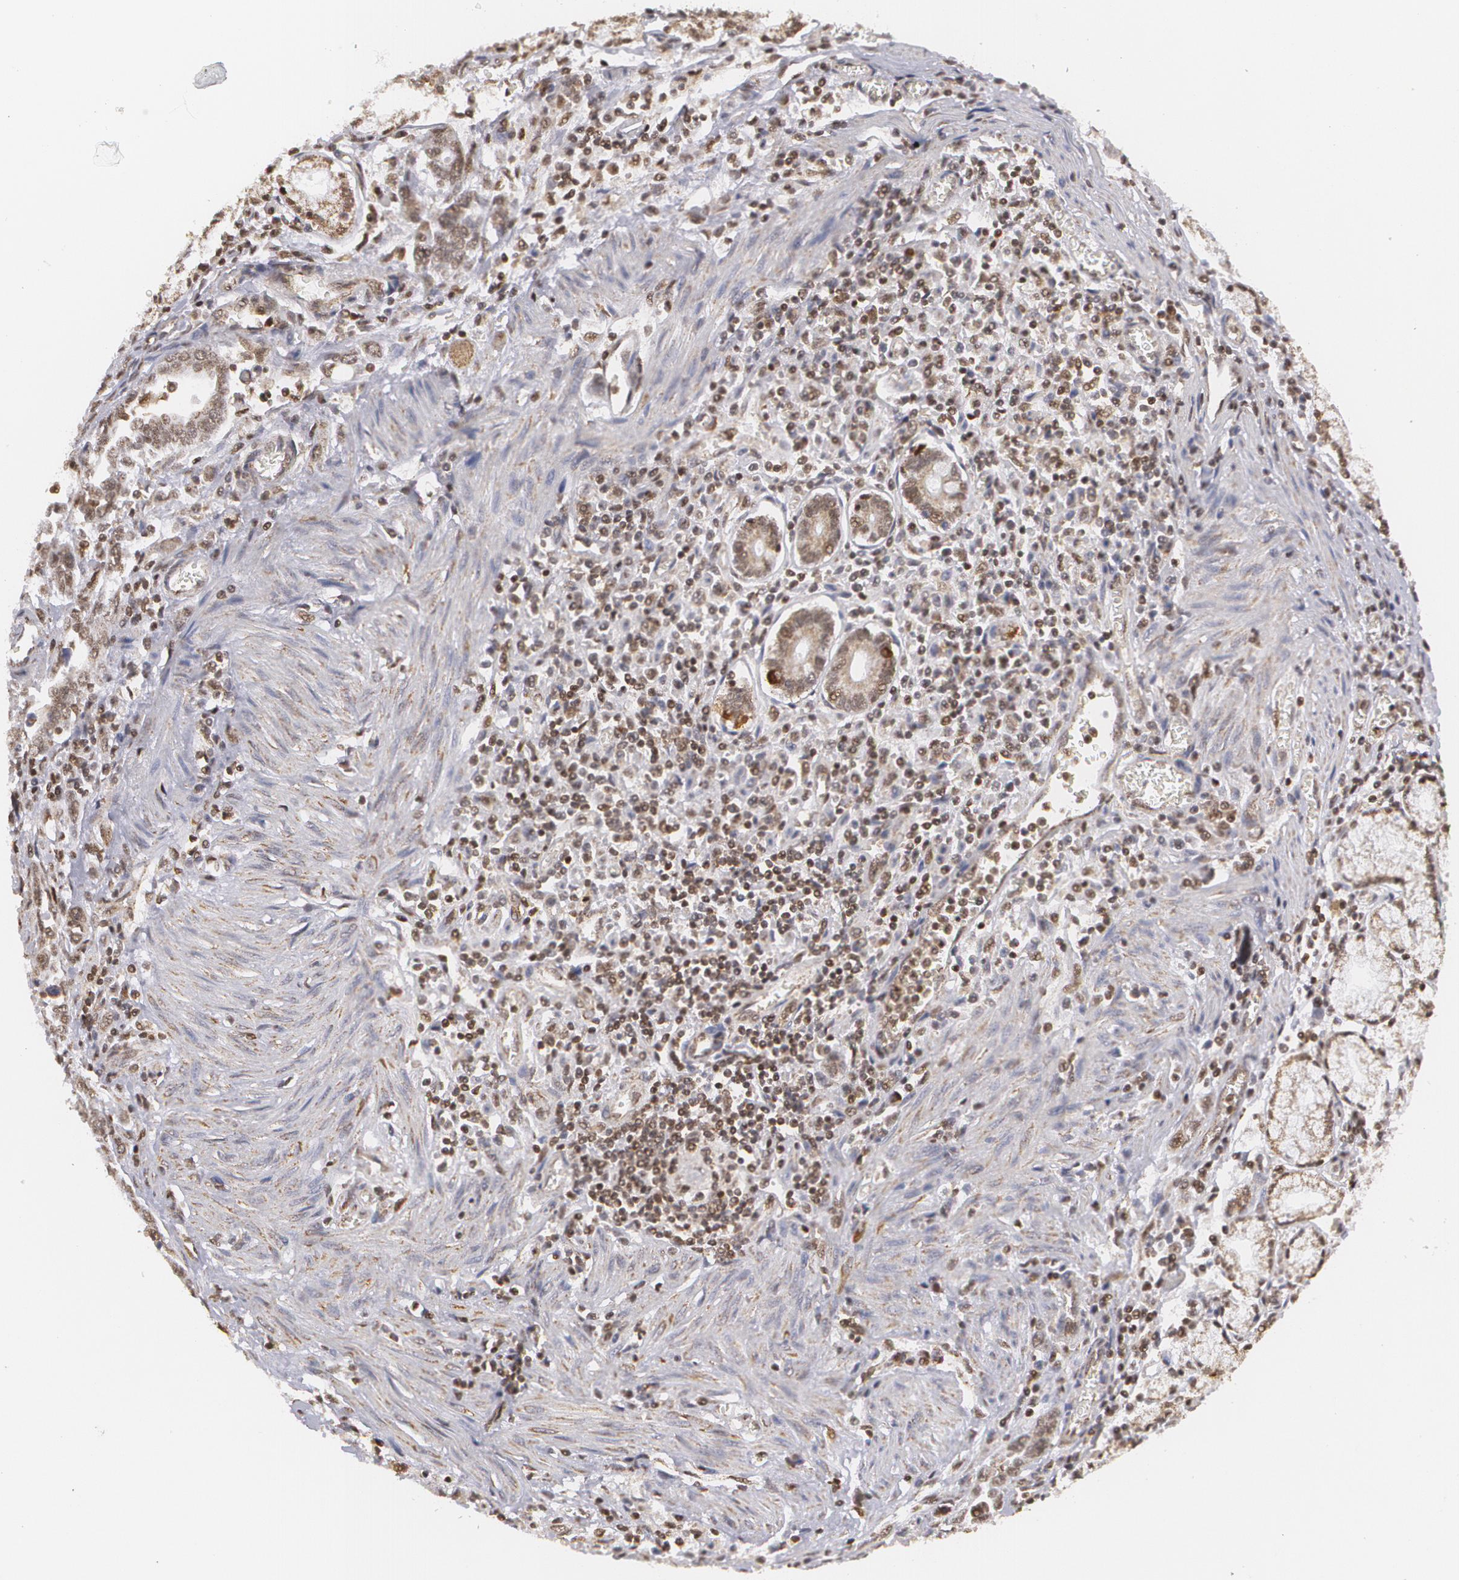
{"staining": {"intensity": "weak", "quantity": ">75%", "location": "cytoplasmic/membranous,nuclear"}, "tissue": "pancreatic cancer", "cell_type": "Tumor cells", "image_type": "cancer", "snomed": [{"axis": "morphology", "description": "Adenocarcinoma, NOS"}, {"axis": "topography", "description": "Pancreas"}], "caption": "Immunohistochemistry (IHC) histopathology image of human pancreatic cancer stained for a protein (brown), which exhibits low levels of weak cytoplasmic/membranous and nuclear positivity in about >75% of tumor cells.", "gene": "MXD1", "patient": {"sex": "female", "age": 57}}